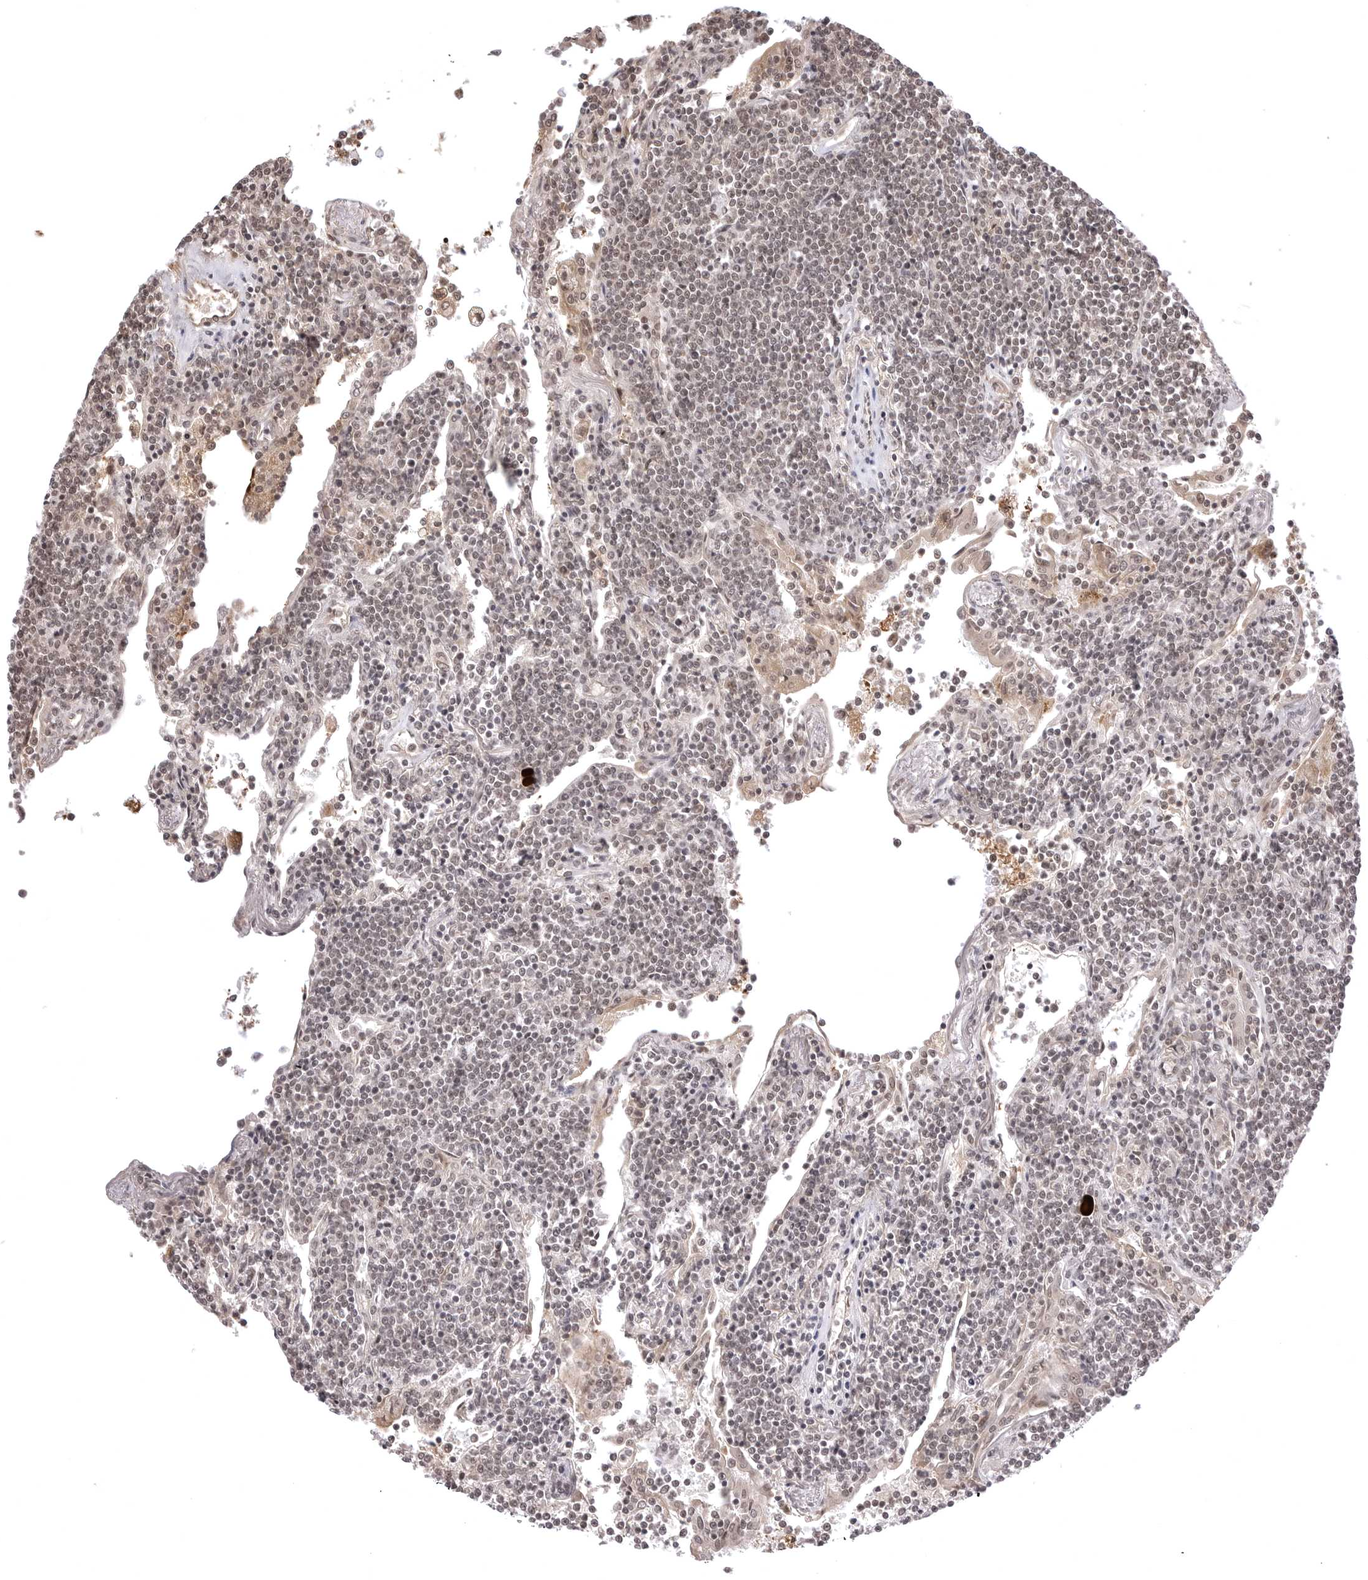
{"staining": {"intensity": "moderate", "quantity": "25%-75%", "location": "nuclear"}, "tissue": "lymphoma", "cell_type": "Tumor cells", "image_type": "cancer", "snomed": [{"axis": "morphology", "description": "Malignant lymphoma, non-Hodgkin's type, Low grade"}, {"axis": "topography", "description": "Lung"}], "caption": "Tumor cells show medium levels of moderate nuclear positivity in approximately 25%-75% of cells in lymphoma.", "gene": "PHF3", "patient": {"sex": "female", "age": 71}}